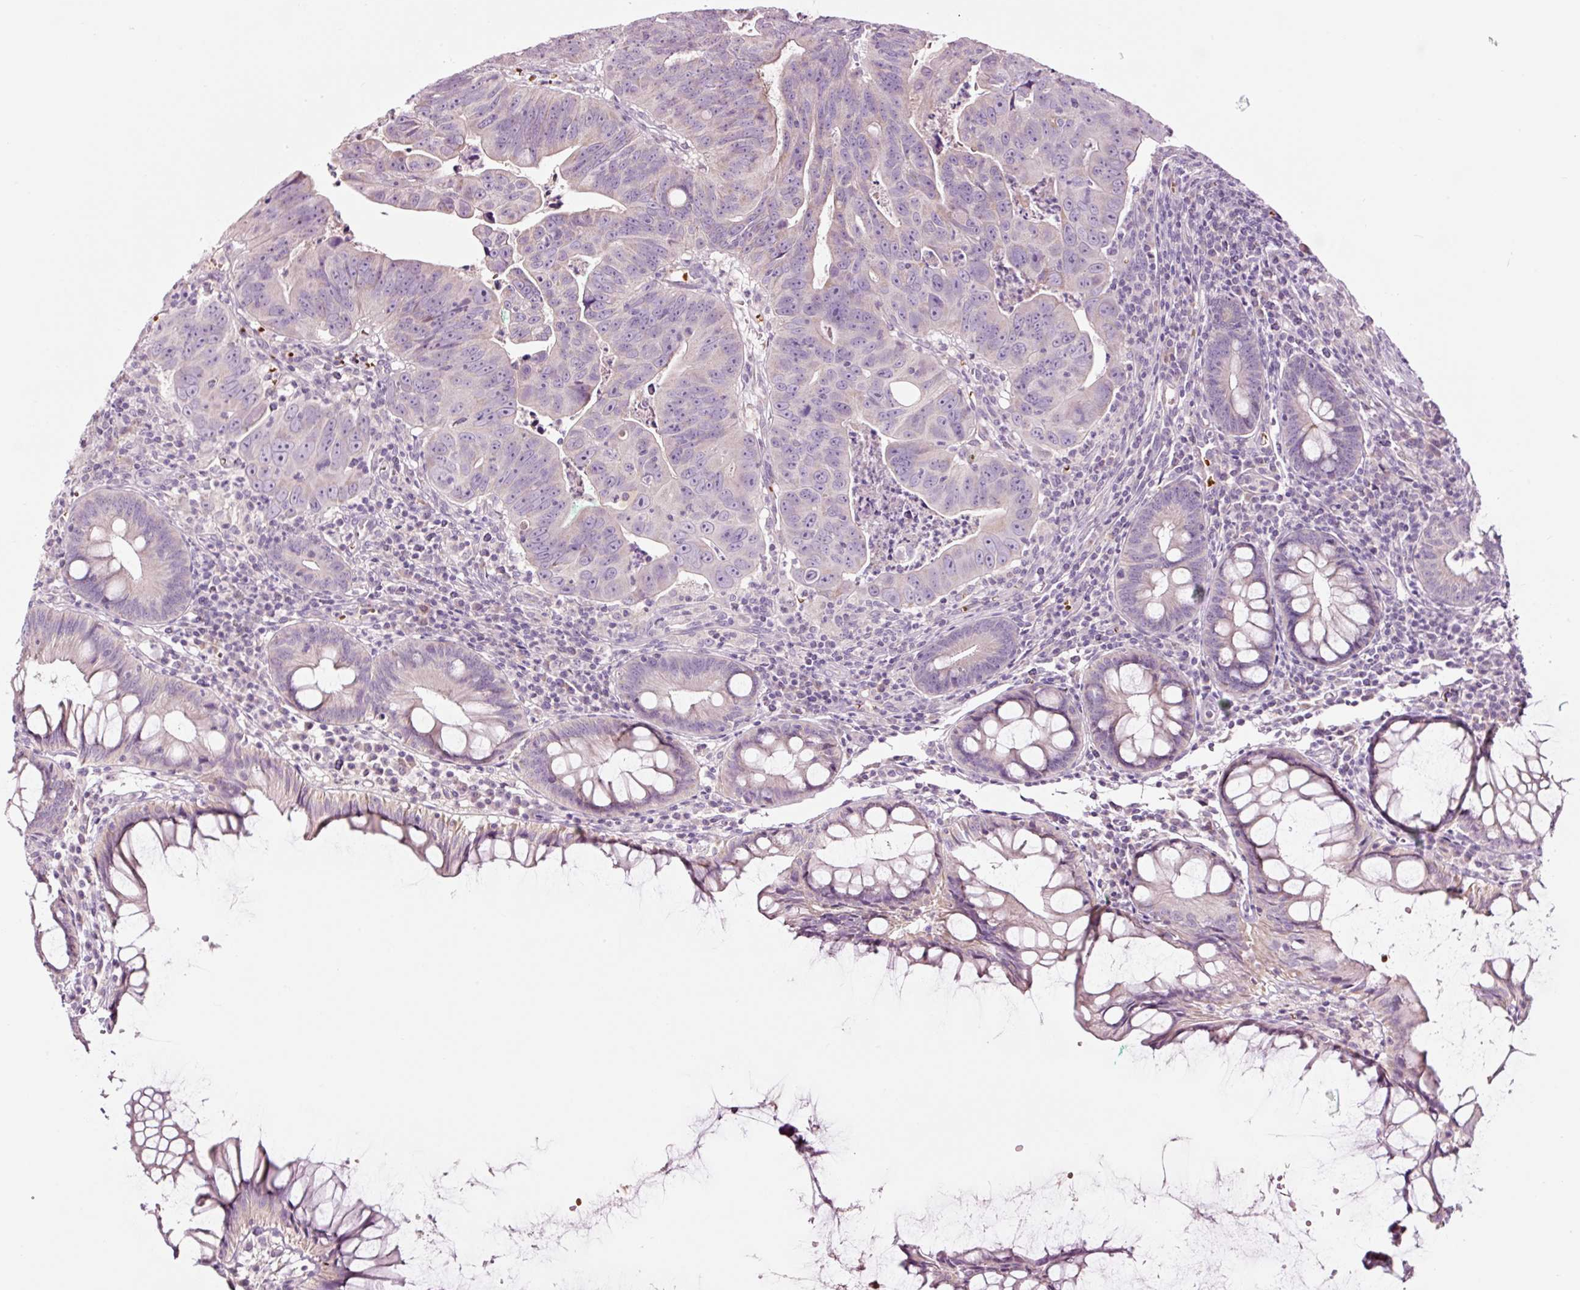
{"staining": {"intensity": "weak", "quantity": "<25%", "location": "cytoplasmic/membranous"}, "tissue": "colorectal cancer", "cell_type": "Tumor cells", "image_type": "cancer", "snomed": [{"axis": "morphology", "description": "Adenocarcinoma, NOS"}, {"axis": "topography", "description": "Rectum"}], "caption": "Tumor cells are negative for brown protein staining in adenocarcinoma (colorectal).", "gene": "LDHAL6B", "patient": {"sex": "male", "age": 69}}